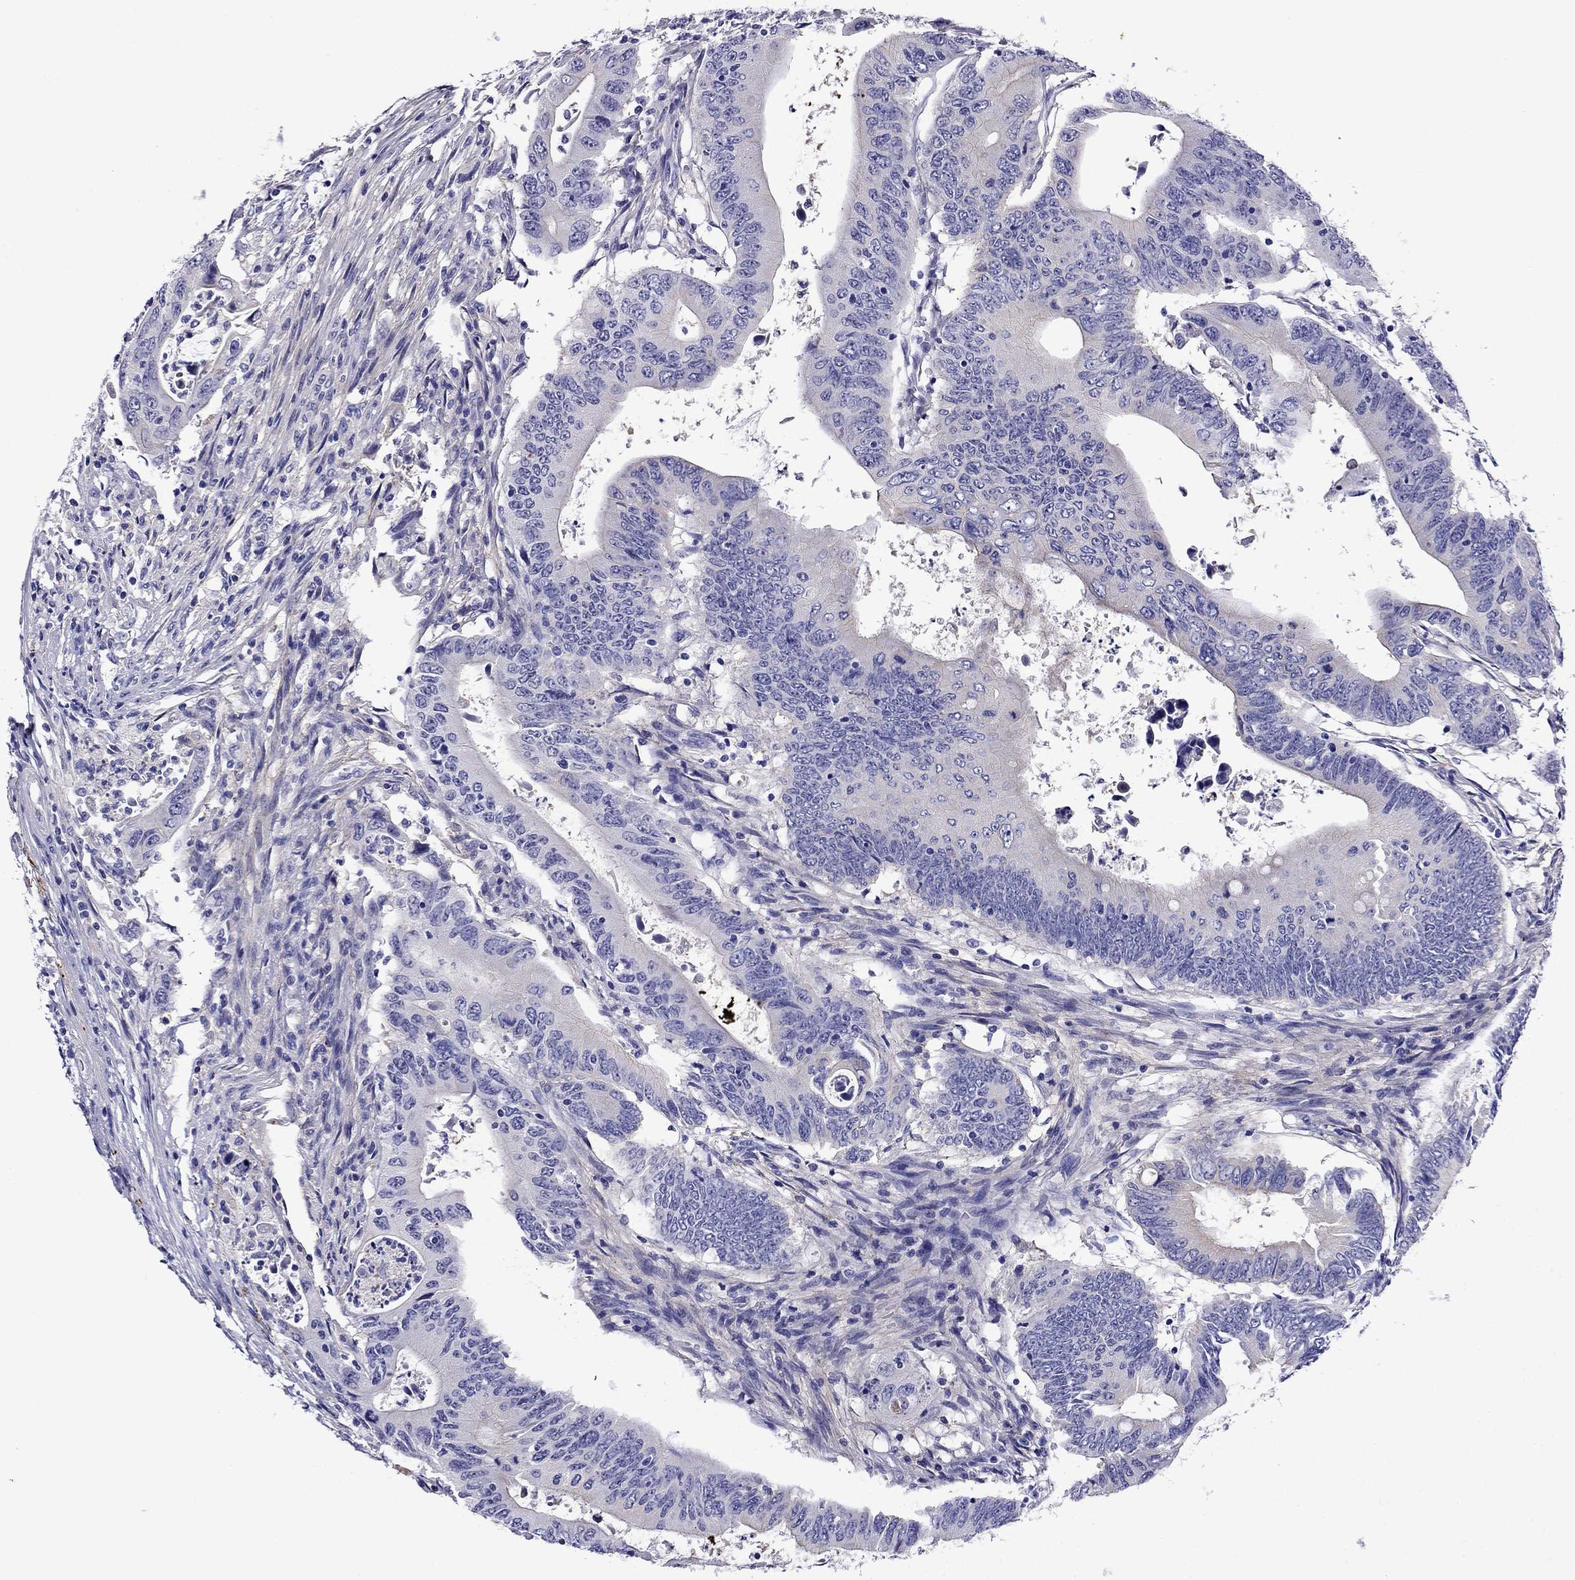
{"staining": {"intensity": "weak", "quantity": "<25%", "location": "cytoplasmic/membranous"}, "tissue": "colorectal cancer", "cell_type": "Tumor cells", "image_type": "cancer", "snomed": [{"axis": "morphology", "description": "Adenocarcinoma, NOS"}, {"axis": "topography", "description": "Colon"}], "caption": "Human colorectal cancer stained for a protein using IHC exhibits no positivity in tumor cells.", "gene": "SCG2", "patient": {"sex": "female", "age": 90}}